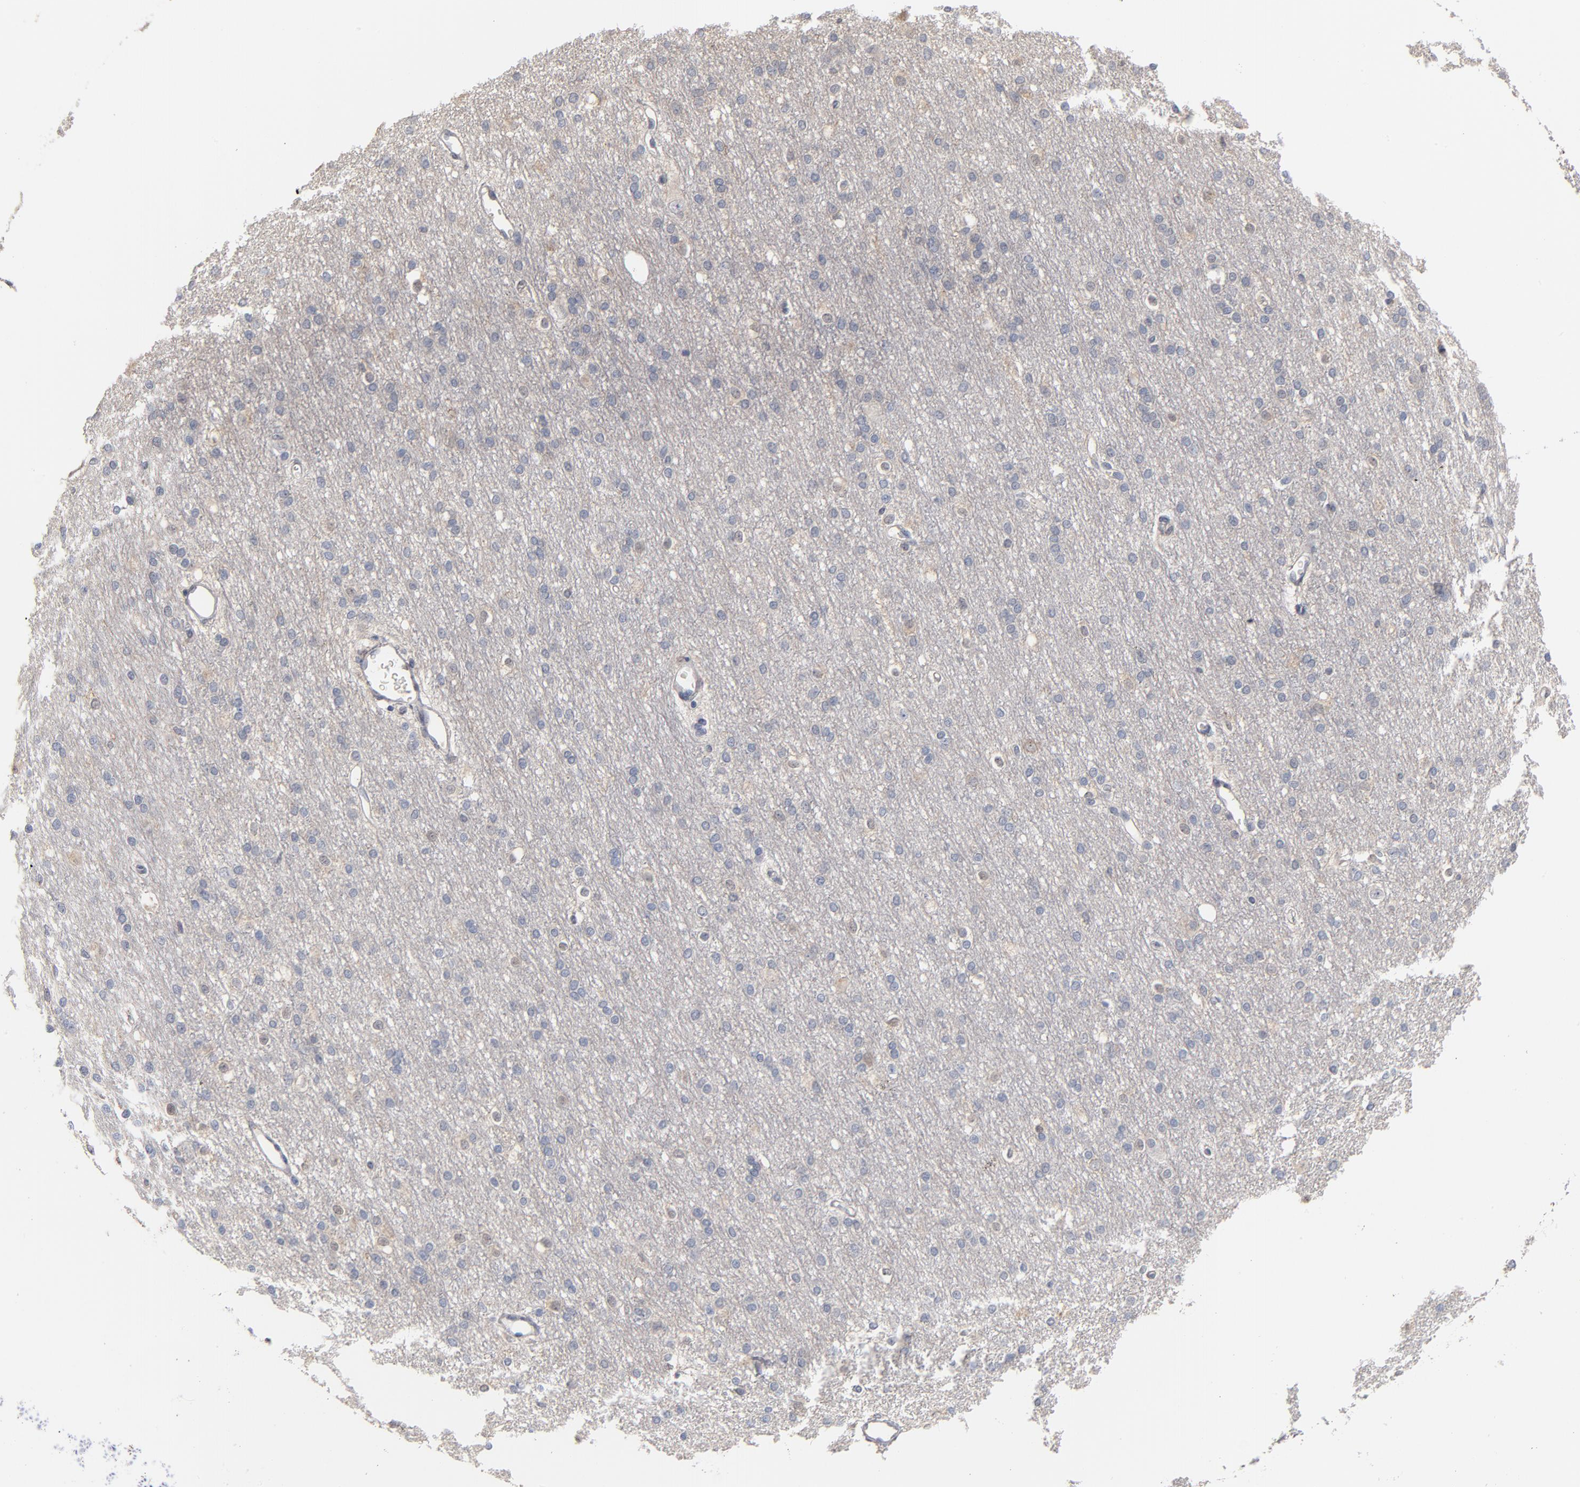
{"staining": {"intensity": "negative", "quantity": "none", "location": "none"}, "tissue": "cerebral cortex", "cell_type": "Endothelial cells", "image_type": "normal", "snomed": [{"axis": "morphology", "description": "Normal tissue, NOS"}, {"axis": "morphology", "description": "Inflammation, NOS"}, {"axis": "topography", "description": "Cerebral cortex"}], "caption": "Immunohistochemistry (IHC) histopathology image of benign cerebral cortex stained for a protein (brown), which demonstrates no positivity in endothelial cells.", "gene": "DNAL4", "patient": {"sex": "male", "age": 6}}